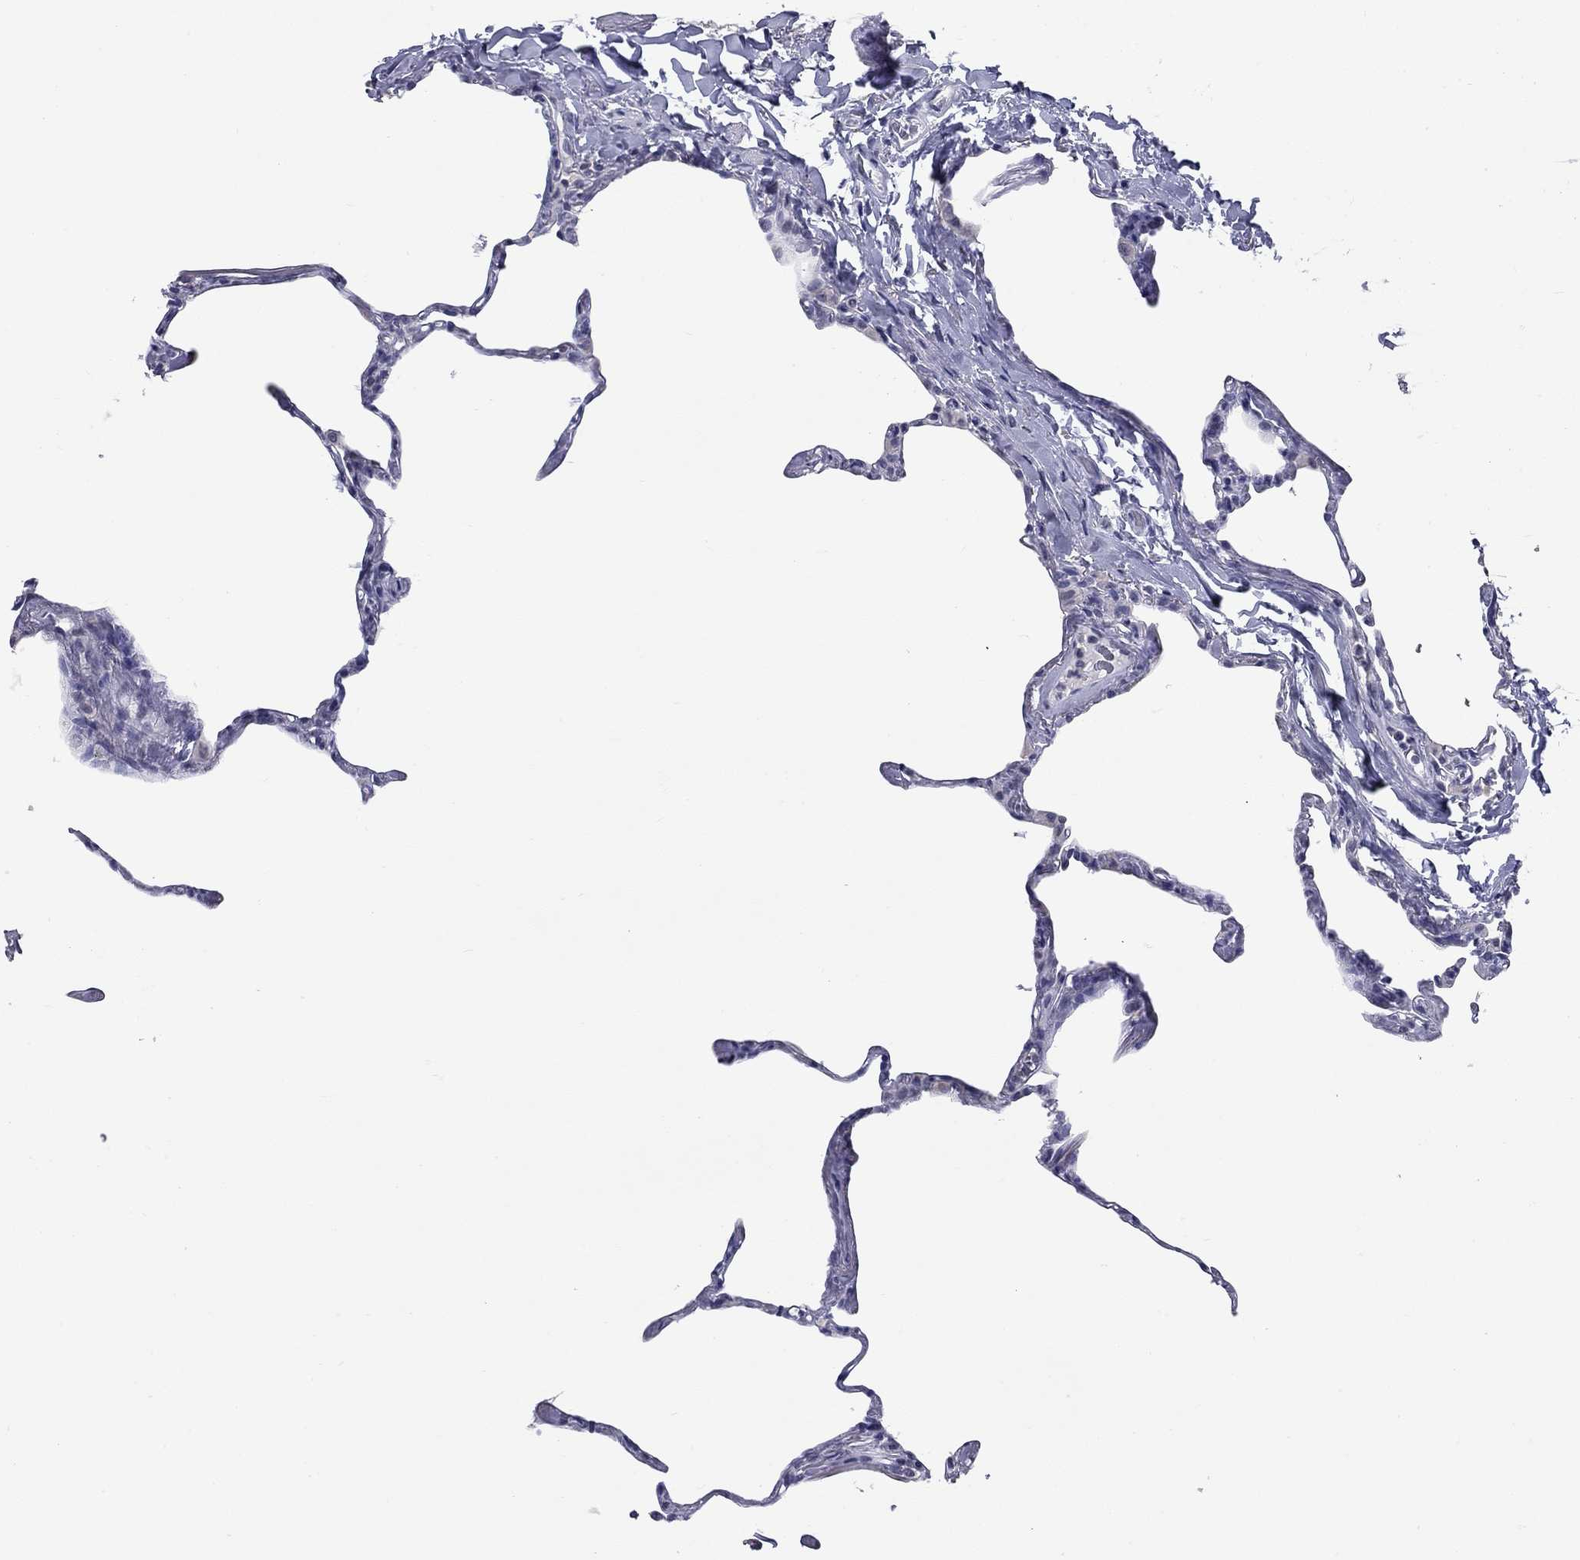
{"staining": {"intensity": "negative", "quantity": "none", "location": "none"}, "tissue": "lung", "cell_type": "Alveolar cells", "image_type": "normal", "snomed": [{"axis": "morphology", "description": "Normal tissue, NOS"}, {"axis": "topography", "description": "Lung"}], "caption": "Photomicrograph shows no significant protein expression in alveolar cells of unremarkable lung. (Brightfield microscopy of DAB IHC at high magnification).", "gene": "SHOC2", "patient": {"sex": "male", "age": 65}}